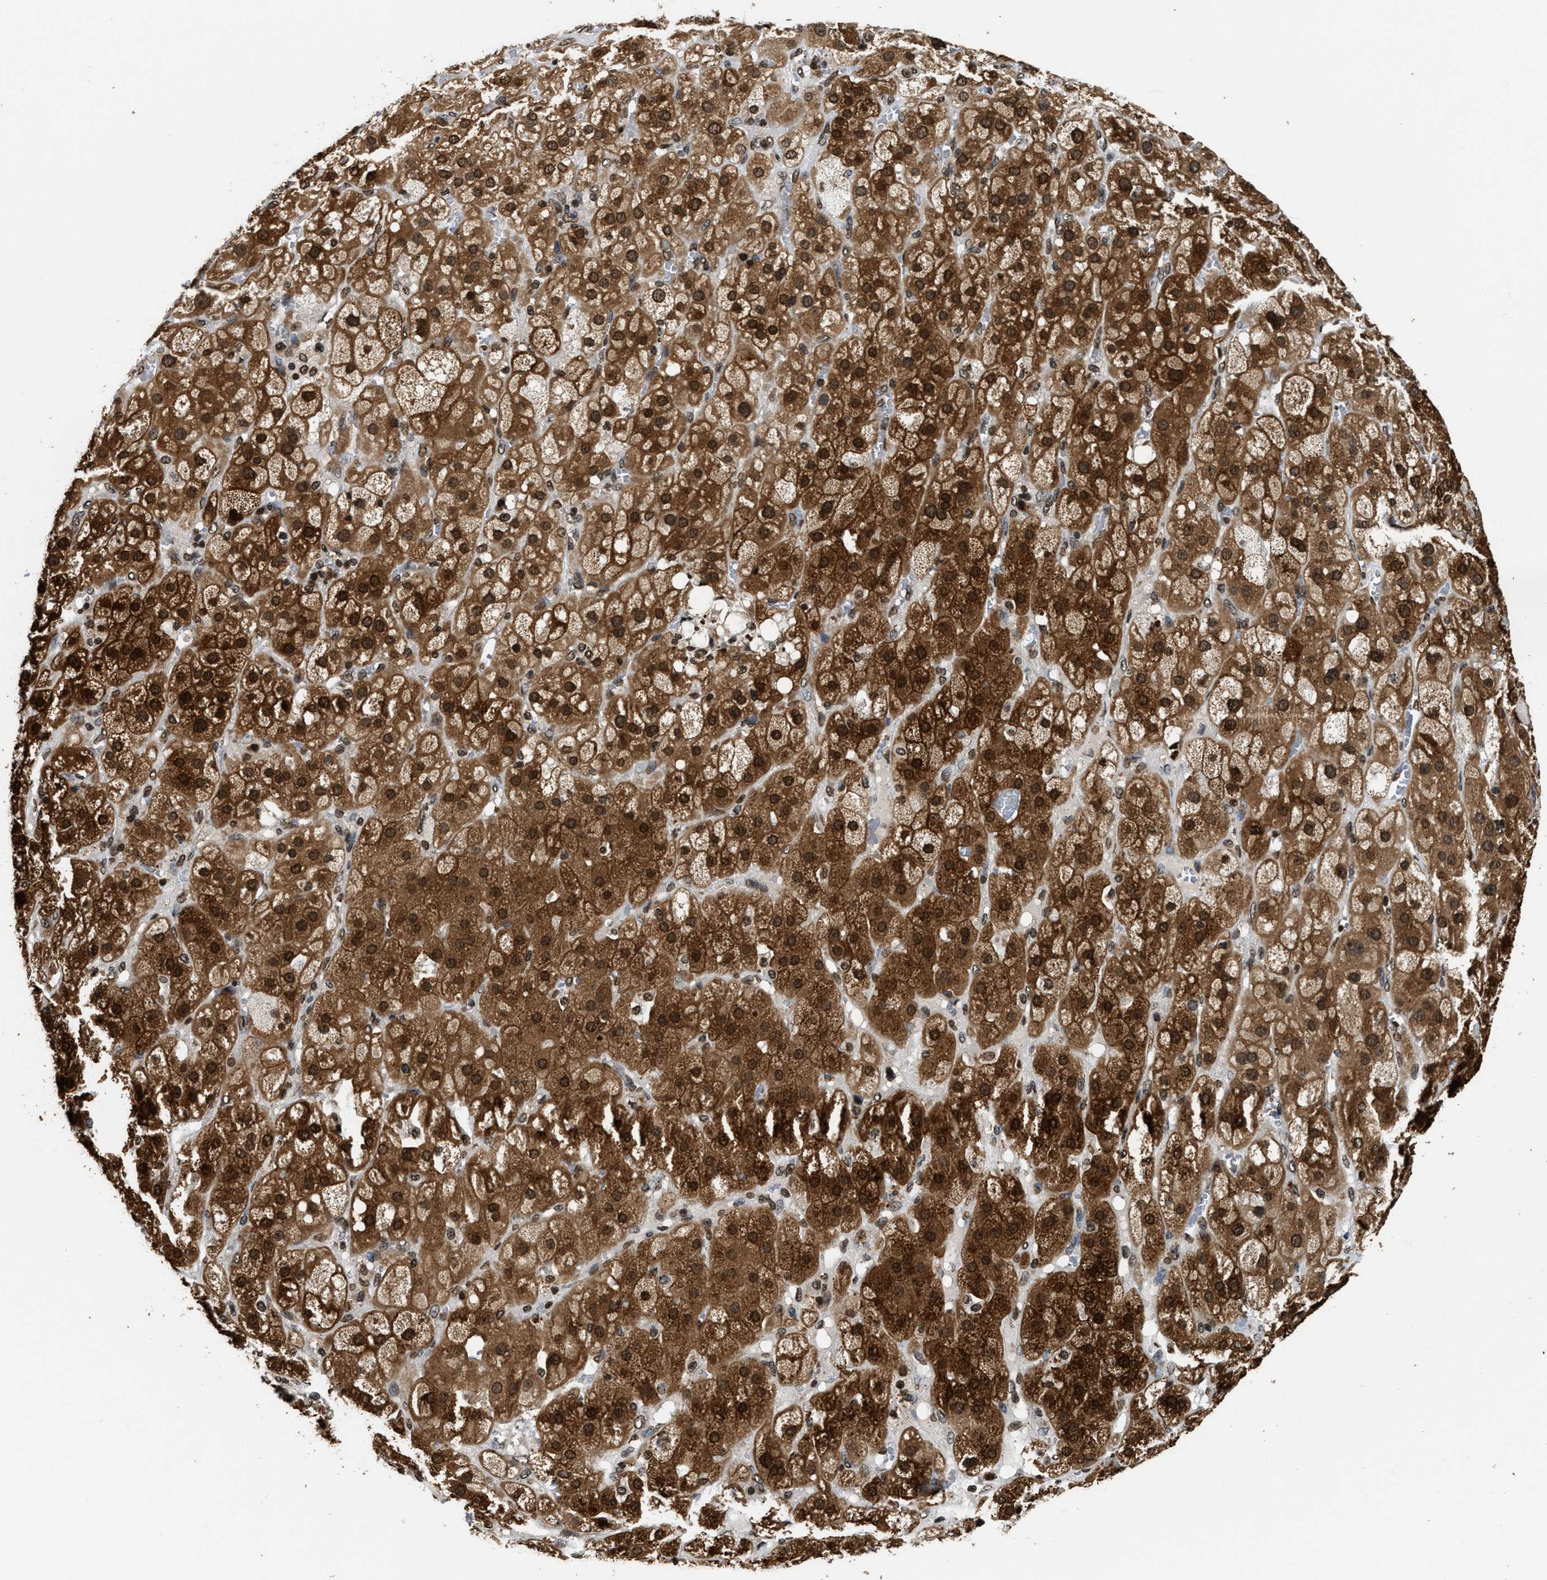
{"staining": {"intensity": "strong", "quantity": ">75%", "location": "cytoplasmic/membranous,nuclear"}, "tissue": "adrenal gland", "cell_type": "Glandular cells", "image_type": "normal", "snomed": [{"axis": "morphology", "description": "Normal tissue, NOS"}, {"axis": "topography", "description": "Adrenal gland"}], "caption": "A histopathology image of adrenal gland stained for a protein reveals strong cytoplasmic/membranous,nuclear brown staining in glandular cells. (IHC, brightfield microscopy, high magnification).", "gene": "DNASE1L3", "patient": {"sex": "female", "age": 47}}